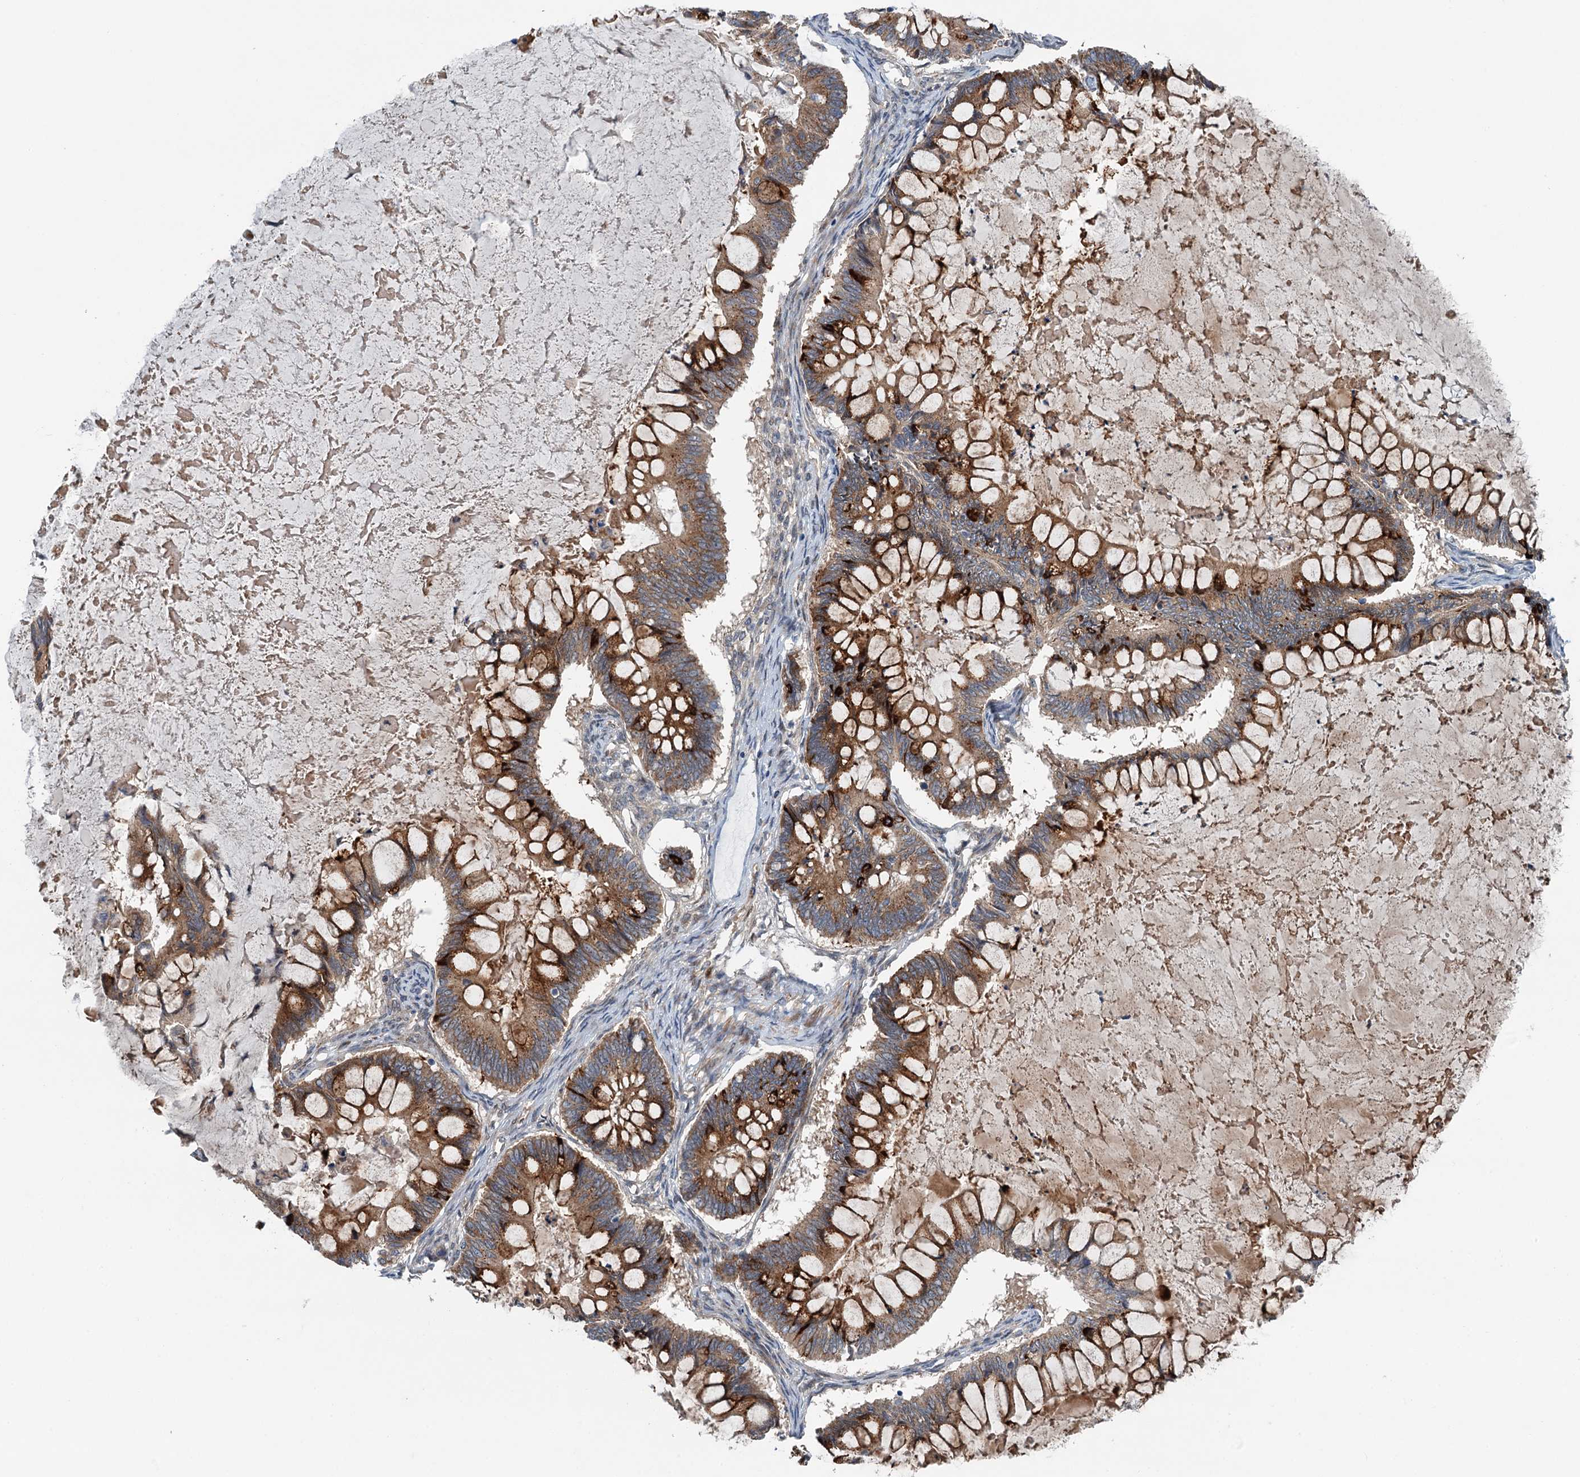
{"staining": {"intensity": "strong", "quantity": ">75%", "location": "cytoplasmic/membranous"}, "tissue": "ovarian cancer", "cell_type": "Tumor cells", "image_type": "cancer", "snomed": [{"axis": "morphology", "description": "Cystadenocarcinoma, mucinous, NOS"}, {"axis": "topography", "description": "Ovary"}], "caption": "Immunohistochemistry of ovarian cancer (mucinous cystadenocarcinoma) demonstrates high levels of strong cytoplasmic/membranous staining in approximately >75% of tumor cells.", "gene": "DYNC2I2", "patient": {"sex": "female", "age": 61}}